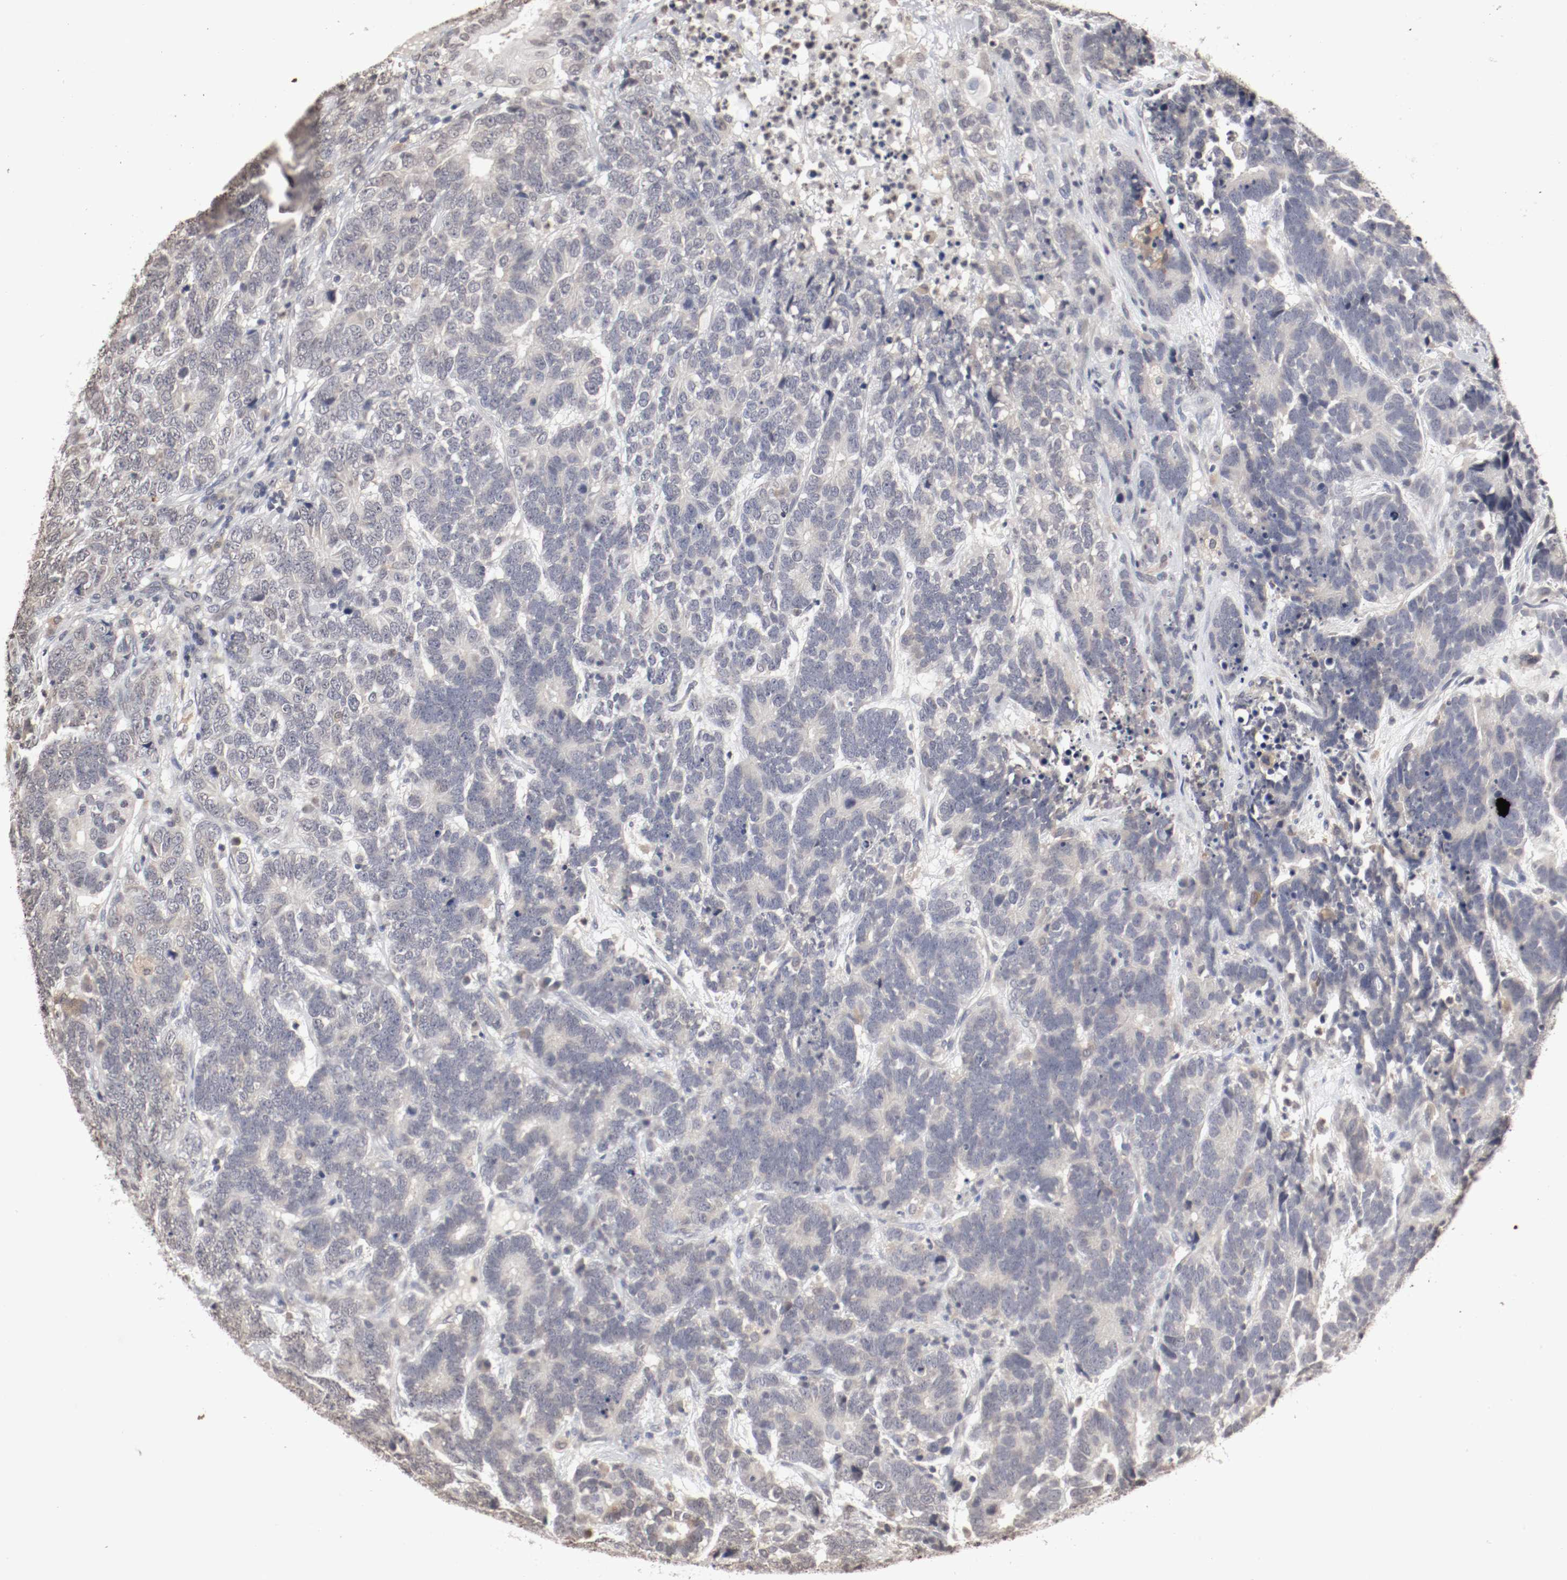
{"staining": {"intensity": "weak", "quantity": "<25%", "location": "cytoplasmic/membranous"}, "tissue": "testis cancer", "cell_type": "Tumor cells", "image_type": "cancer", "snomed": [{"axis": "morphology", "description": "Carcinoma, Embryonal, NOS"}, {"axis": "topography", "description": "Testis"}], "caption": "Micrograph shows no protein staining in tumor cells of embryonal carcinoma (testis) tissue. (DAB immunohistochemistry, high magnification).", "gene": "WASL", "patient": {"sex": "male", "age": 26}}